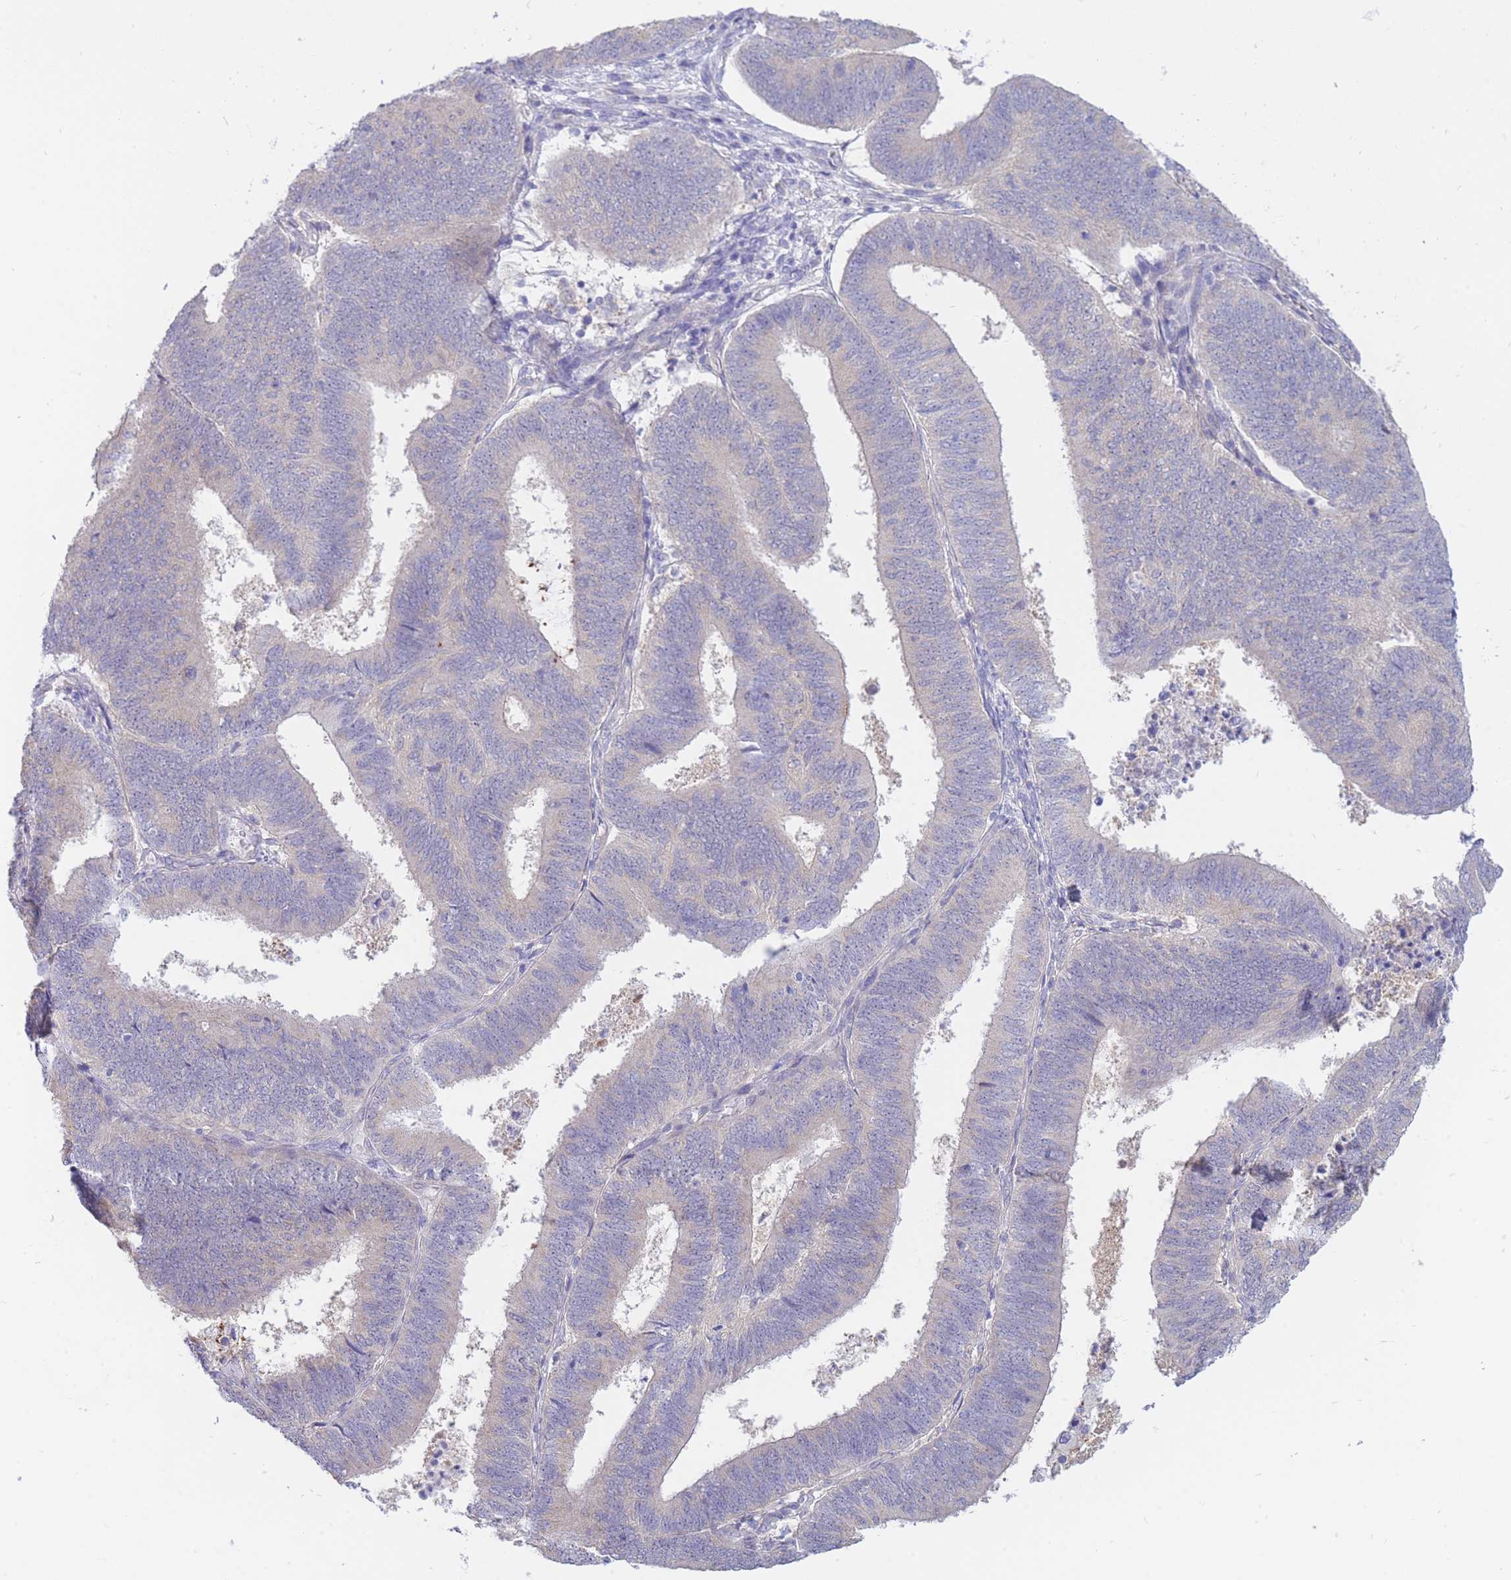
{"staining": {"intensity": "negative", "quantity": "none", "location": "none"}, "tissue": "endometrial cancer", "cell_type": "Tumor cells", "image_type": "cancer", "snomed": [{"axis": "morphology", "description": "Adenocarcinoma, NOS"}, {"axis": "topography", "description": "Endometrium"}], "caption": "There is no significant staining in tumor cells of endometrial cancer.", "gene": "SUGT1", "patient": {"sex": "female", "age": 70}}